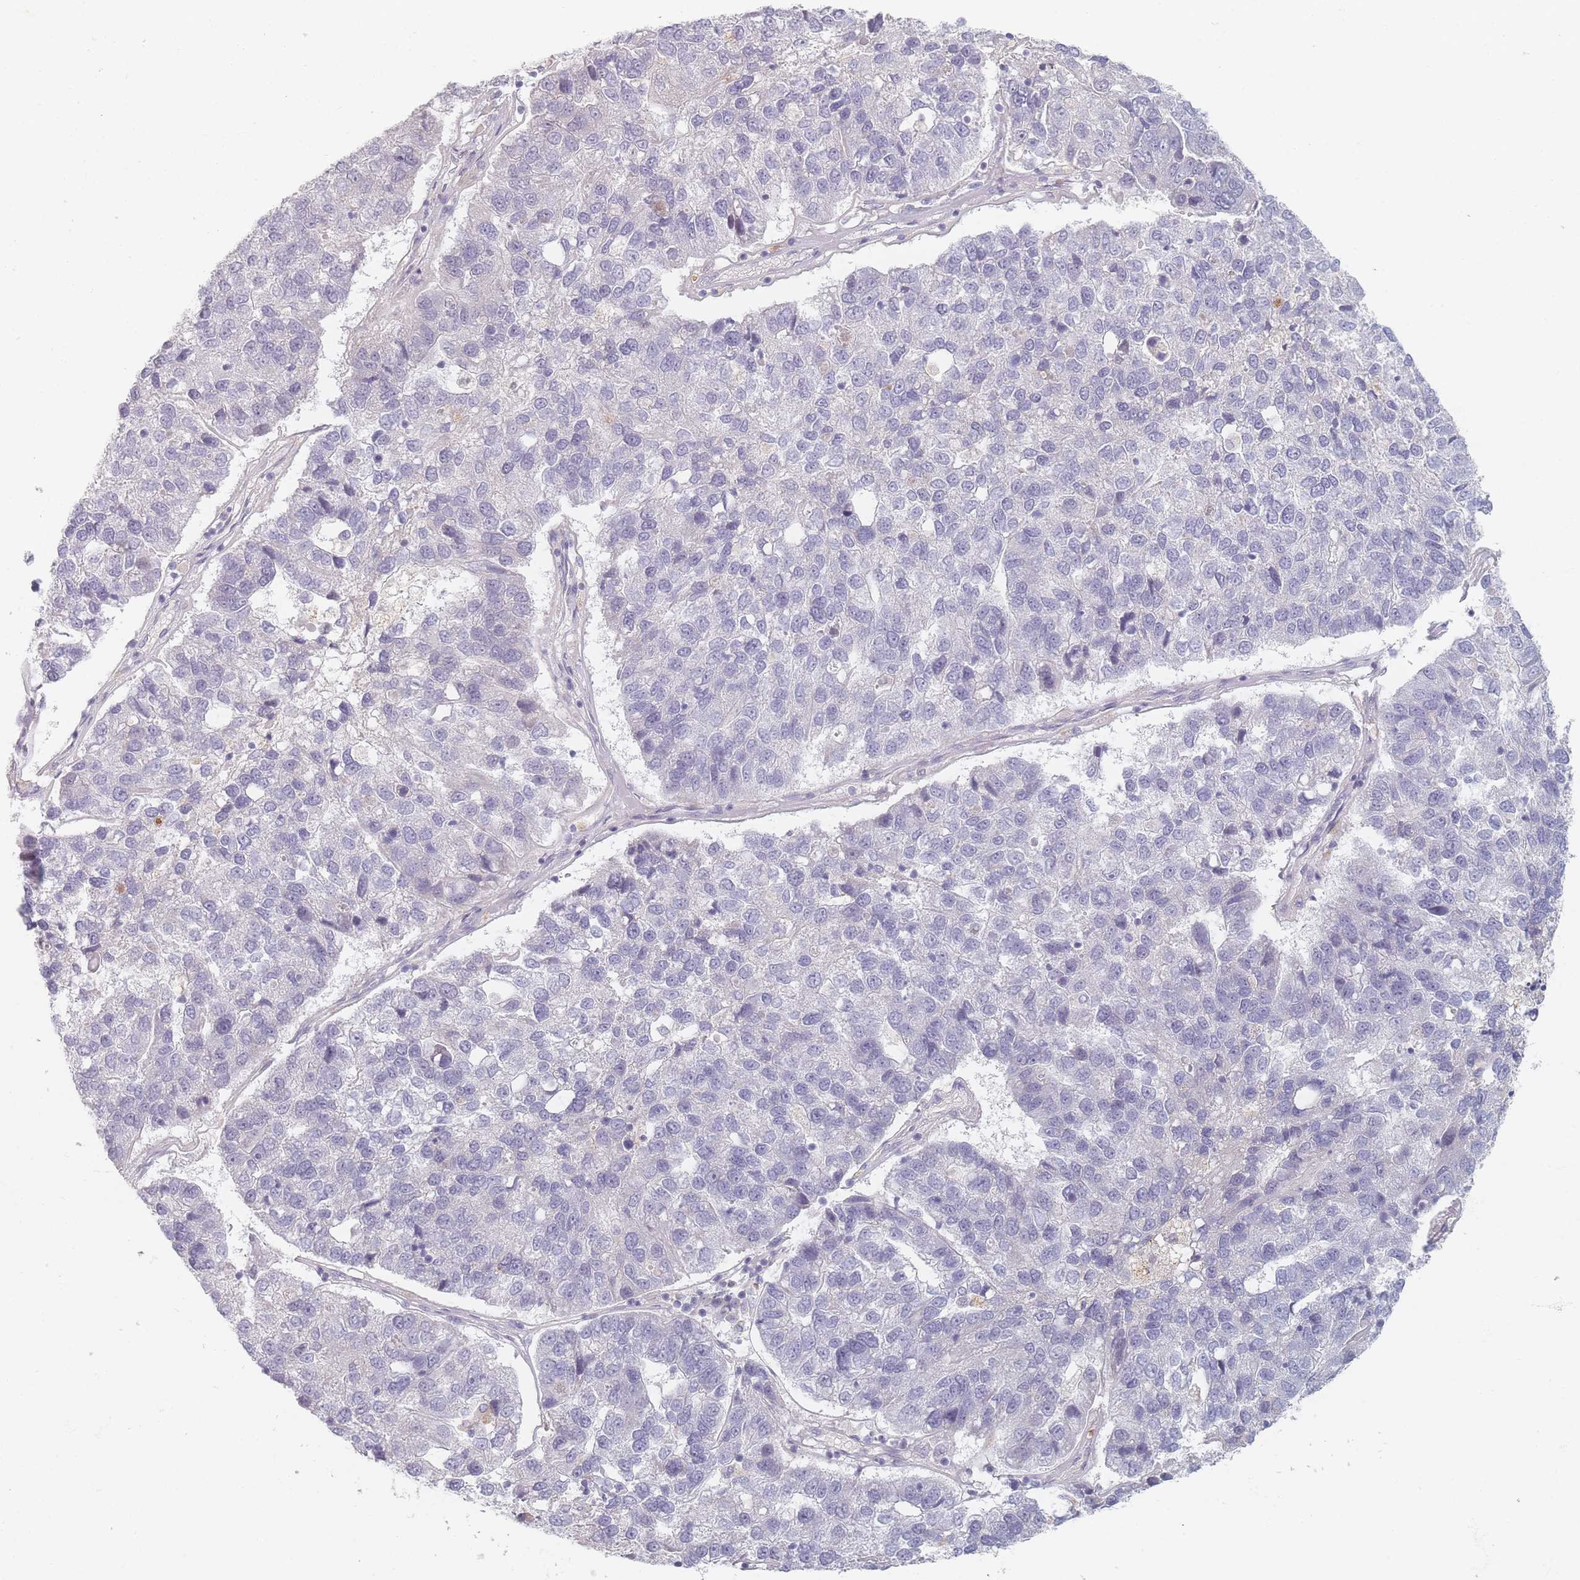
{"staining": {"intensity": "negative", "quantity": "none", "location": "none"}, "tissue": "pancreatic cancer", "cell_type": "Tumor cells", "image_type": "cancer", "snomed": [{"axis": "morphology", "description": "Adenocarcinoma, NOS"}, {"axis": "topography", "description": "Pancreas"}], "caption": "IHC photomicrograph of neoplastic tissue: human pancreatic cancer stained with DAB (3,3'-diaminobenzidine) demonstrates no significant protein expression in tumor cells.", "gene": "TMOD1", "patient": {"sex": "female", "age": 61}}